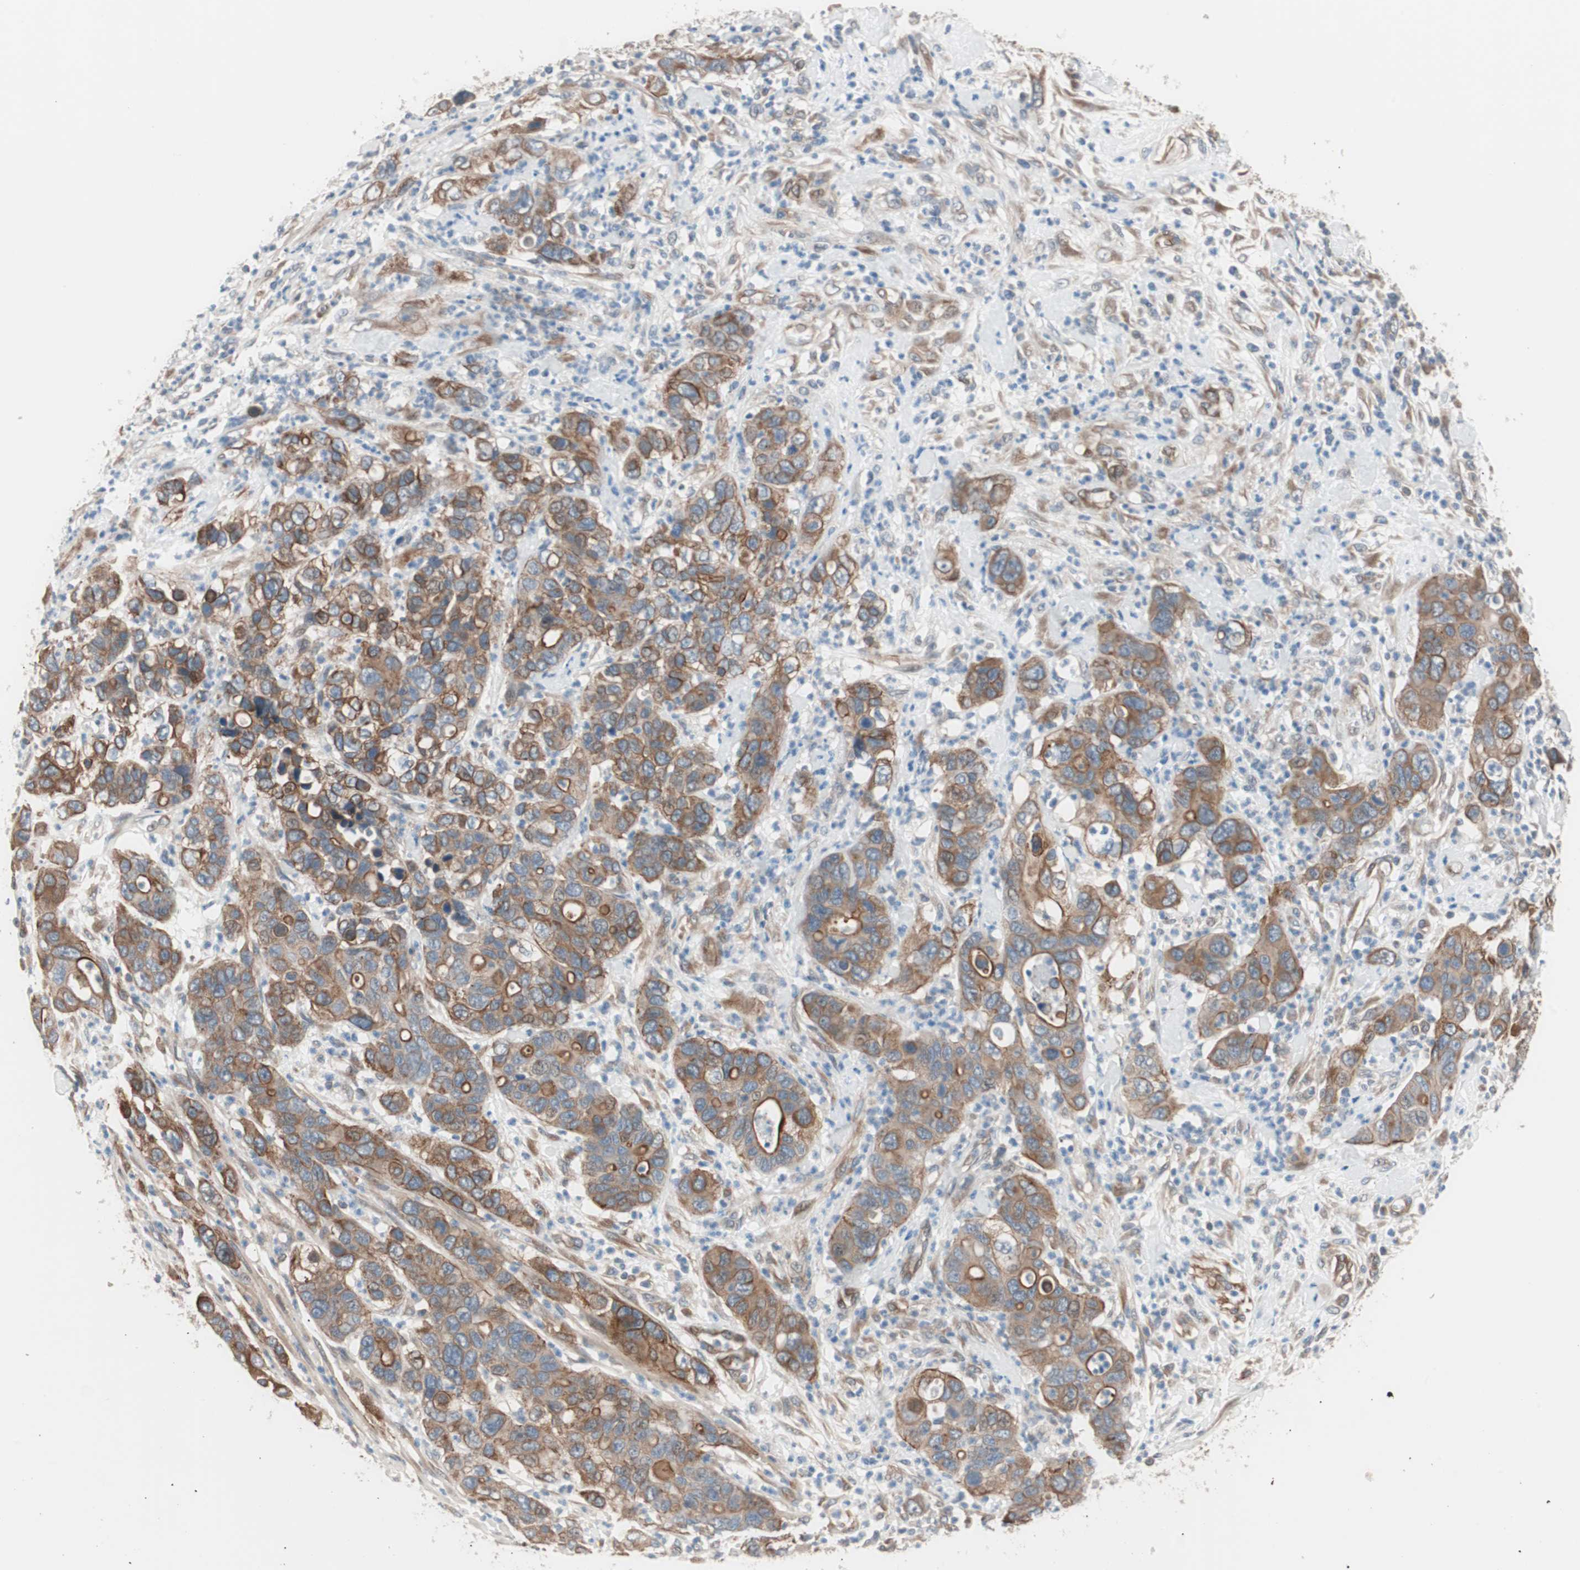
{"staining": {"intensity": "moderate", "quantity": ">75%", "location": "cytoplasmic/membranous"}, "tissue": "pancreatic cancer", "cell_type": "Tumor cells", "image_type": "cancer", "snomed": [{"axis": "morphology", "description": "Adenocarcinoma, NOS"}, {"axis": "topography", "description": "Pancreas"}], "caption": "An image of human pancreatic cancer (adenocarcinoma) stained for a protein exhibits moderate cytoplasmic/membranous brown staining in tumor cells. (brown staining indicates protein expression, while blue staining denotes nuclei).", "gene": "SMG1", "patient": {"sex": "female", "age": 71}}